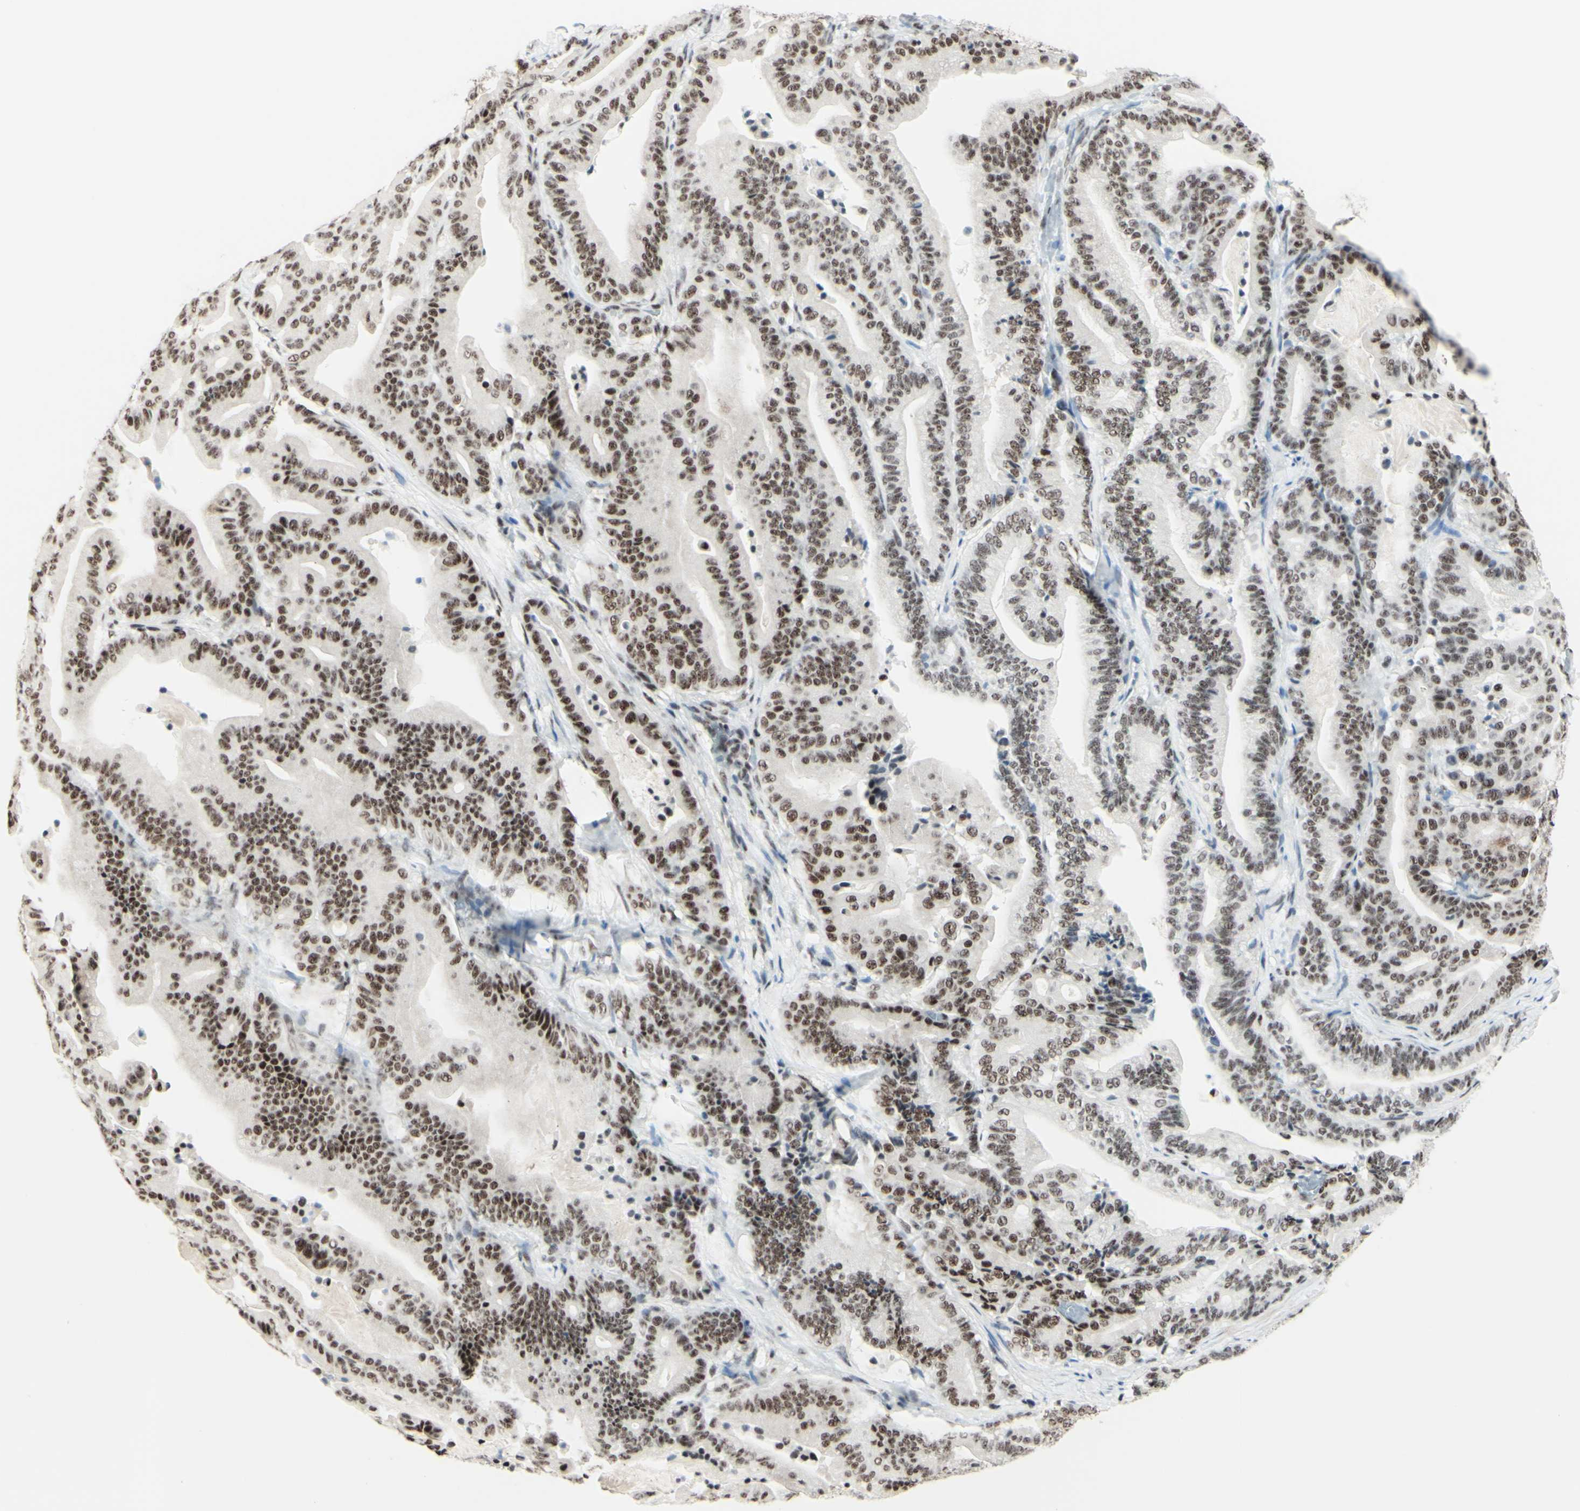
{"staining": {"intensity": "weak", "quantity": "<25%", "location": "nuclear"}, "tissue": "pancreatic cancer", "cell_type": "Tumor cells", "image_type": "cancer", "snomed": [{"axis": "morphology", "description": "Adenocarcinoma, NOS"}, {"axis": "topography", "description": "Pancreas"}], "caption": "IHC micrograph of human adenocarcinoma (pancreatic) stained for a protein (brown), which shows no expression in tumor cells.", "gene": "WTAP", "patient": {"sex": "male", "age": 63}}